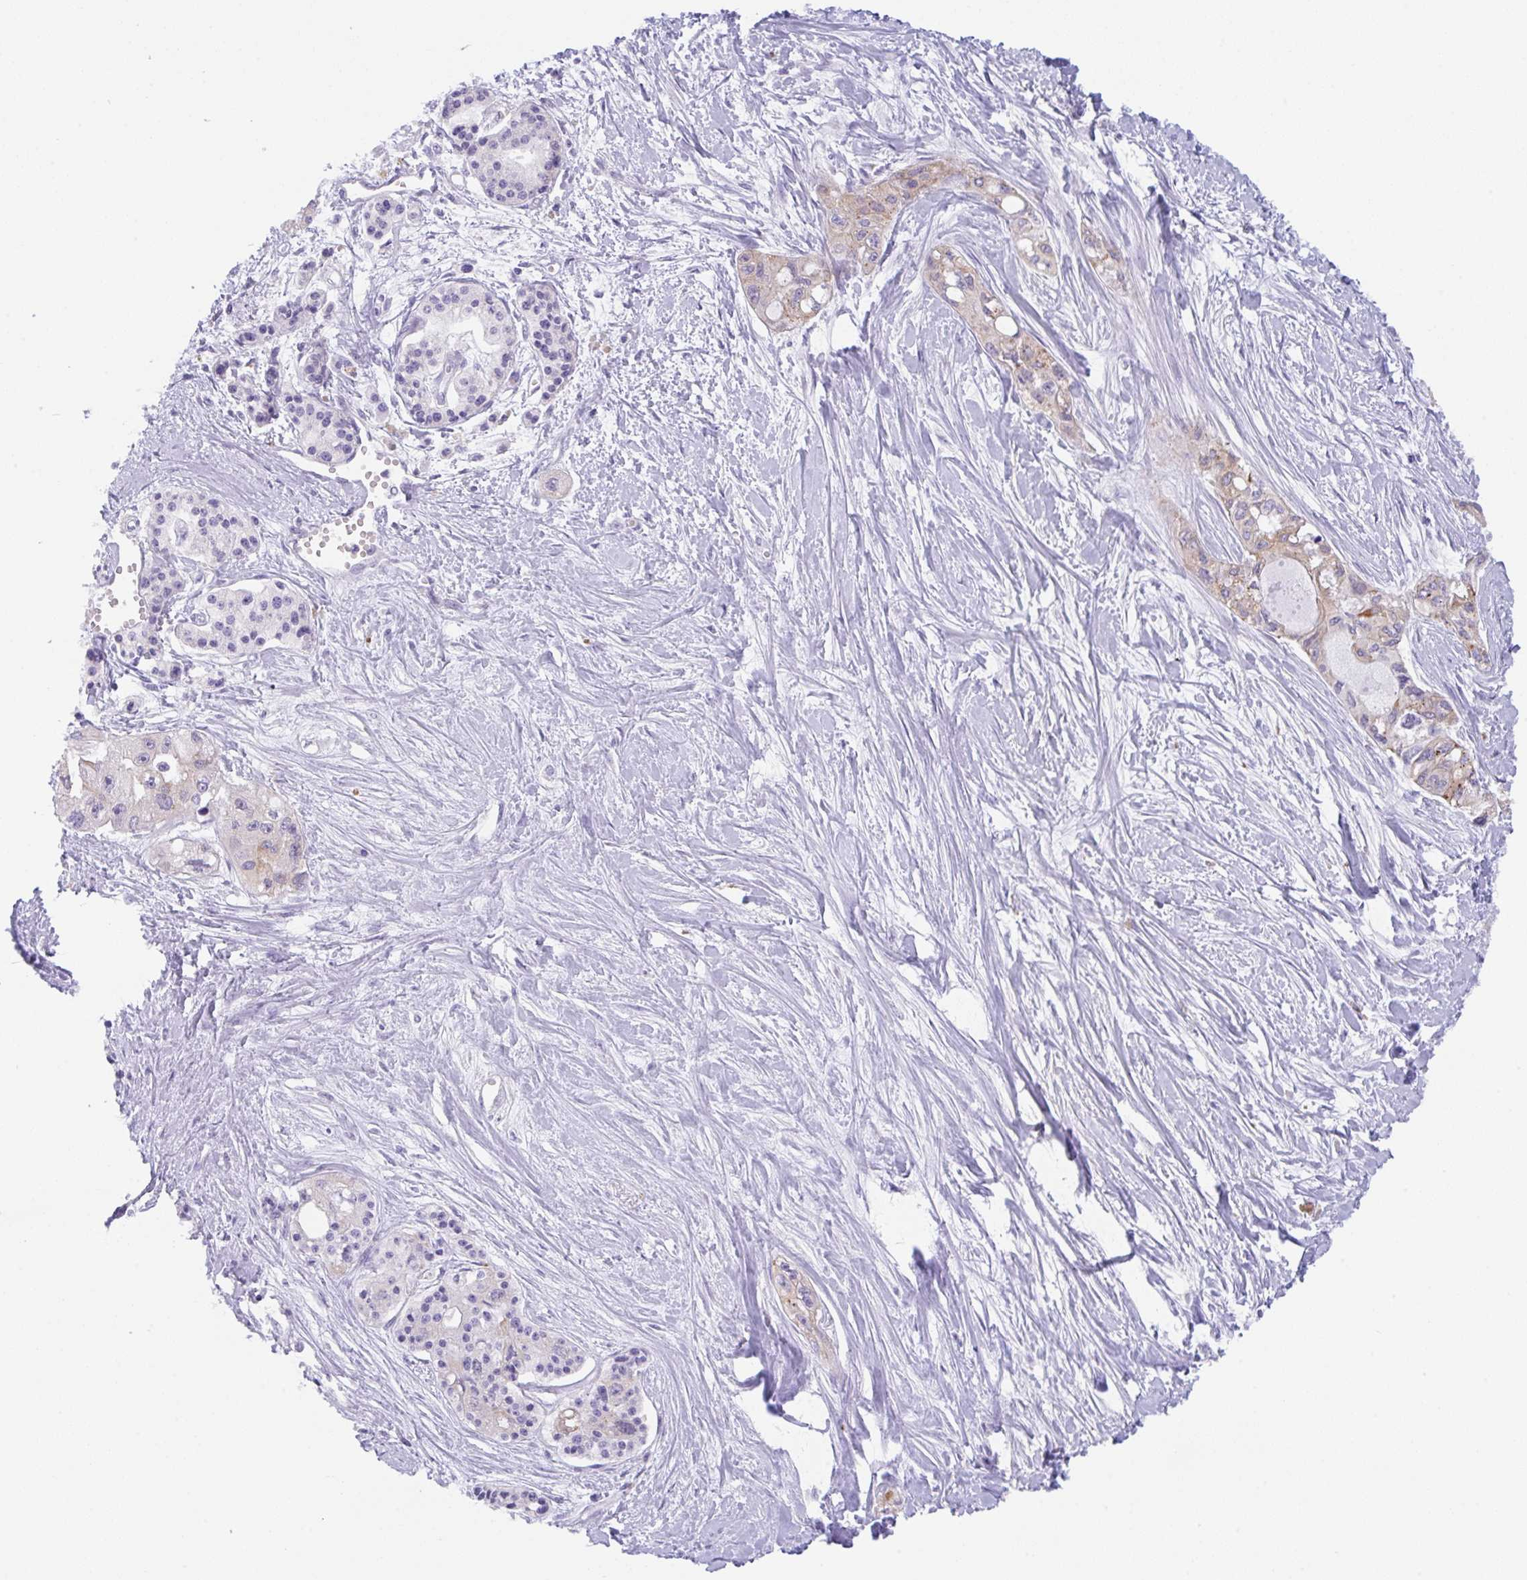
{"staining": {"intensity": "weak", "quantity": "<25%", "location": "cytoplasmic/membranous"}, "tissue": "pancreatic cancer", "cell_type": "Tumor cells", "image_type": "cancer", "snomed": [{"axis": "morphology", "description": "Adenocarcinoma, NOS"}, {"axis": "topography", "description": "Pancreas"}], "caption": "The immunohistochemistry (IHC) micrograph has no significant expression in tumor cells of pancreatic cancer (adenocarcinoma) tissue.", "gene": "TRAF4", "patient": {"sex": "female", "age": 50}}